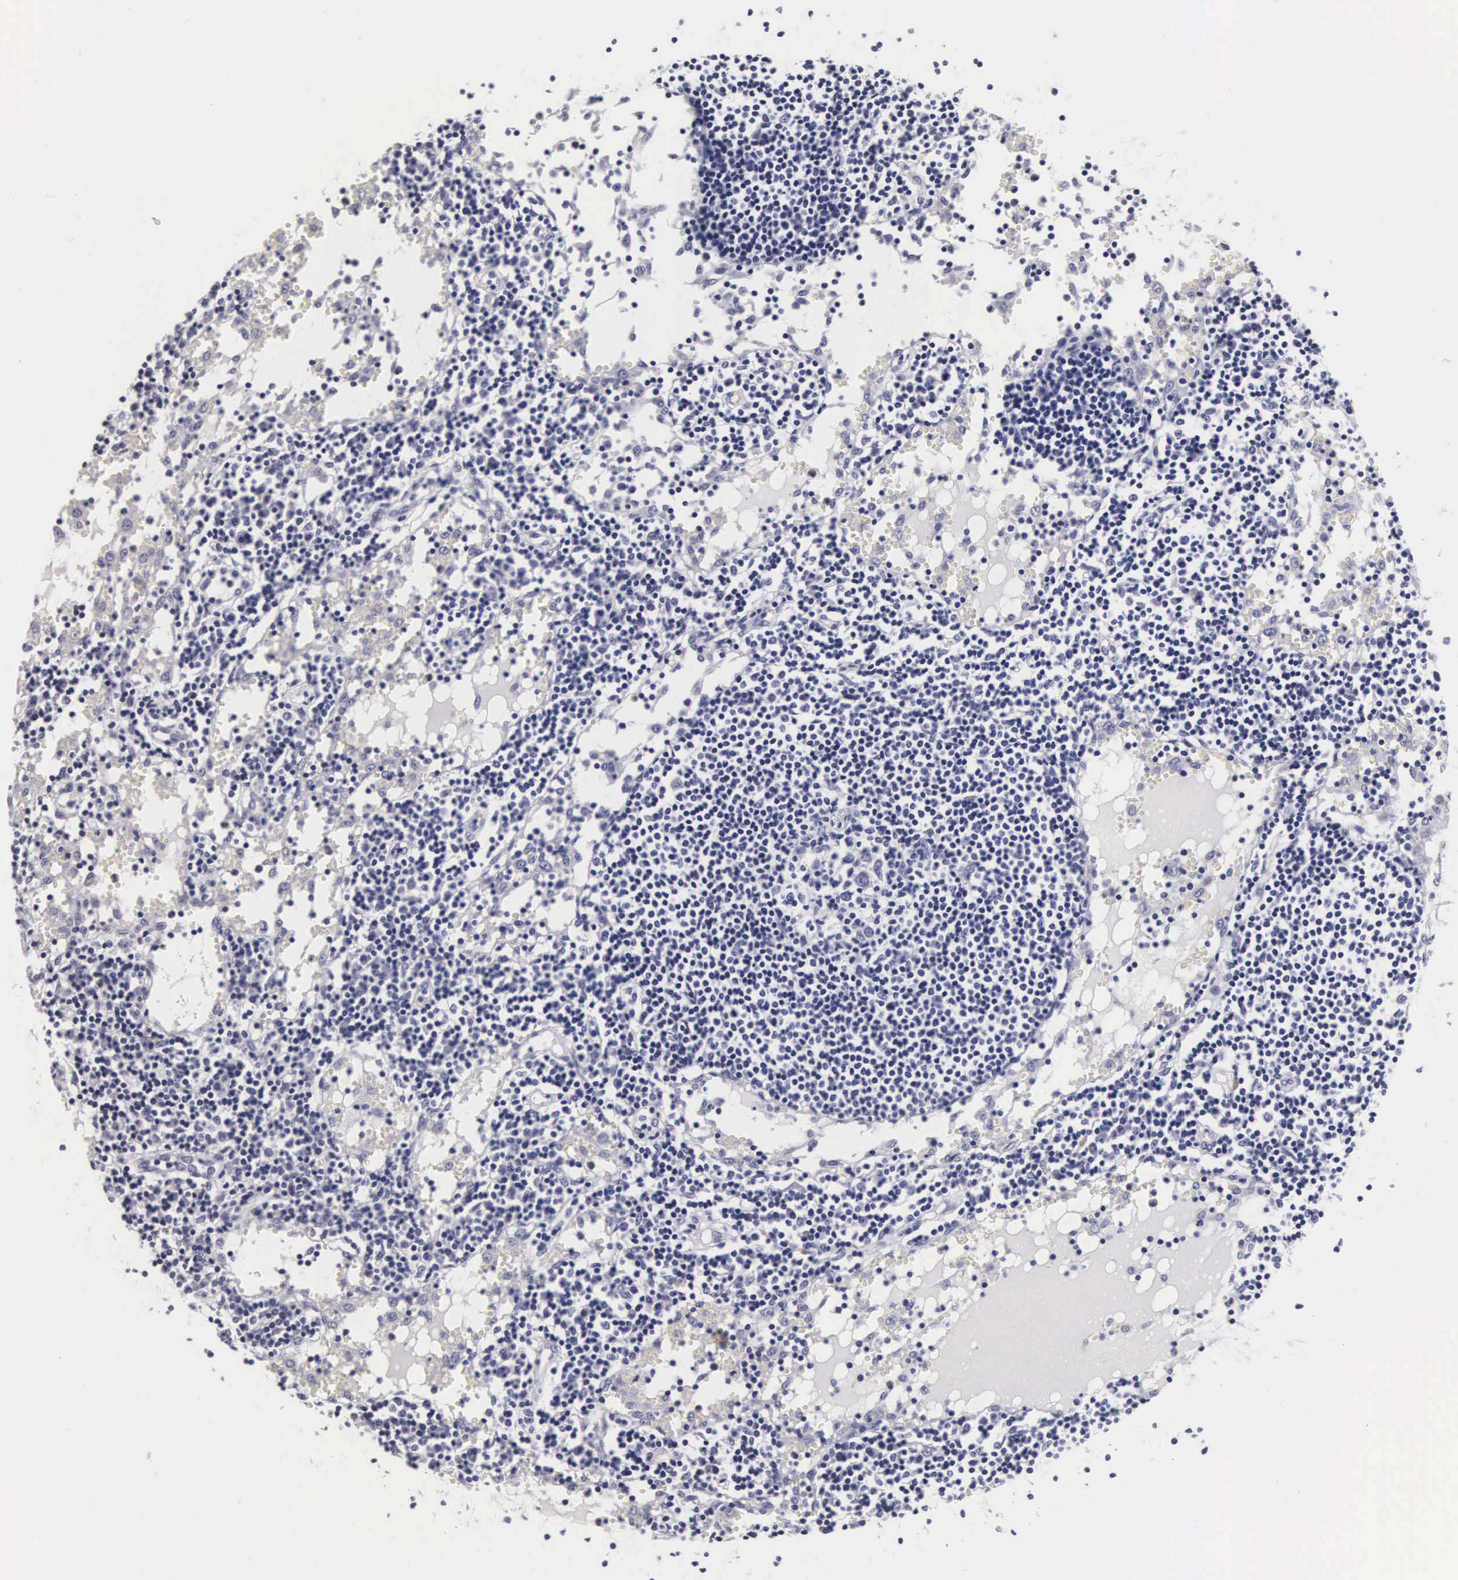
{"staining": {"intensity": "negative", "quantity": "none", "location": "none"}, "tissue": "lymph node", "cell_type": "Germinal center cells", "image_type": "normal", "snomed": [{"axis": "morphology", "description": "Normal tissue, NOS"}, {"axis": "topography", "description": "Lymph node"}], "caption": "High power microscopy image of an IHC histopathology image of unremarkable lymph node, revealing no significant expression in germinal center cells.", "gene": "RNASE6", "patient": {"sex": "female", "age": 55}}